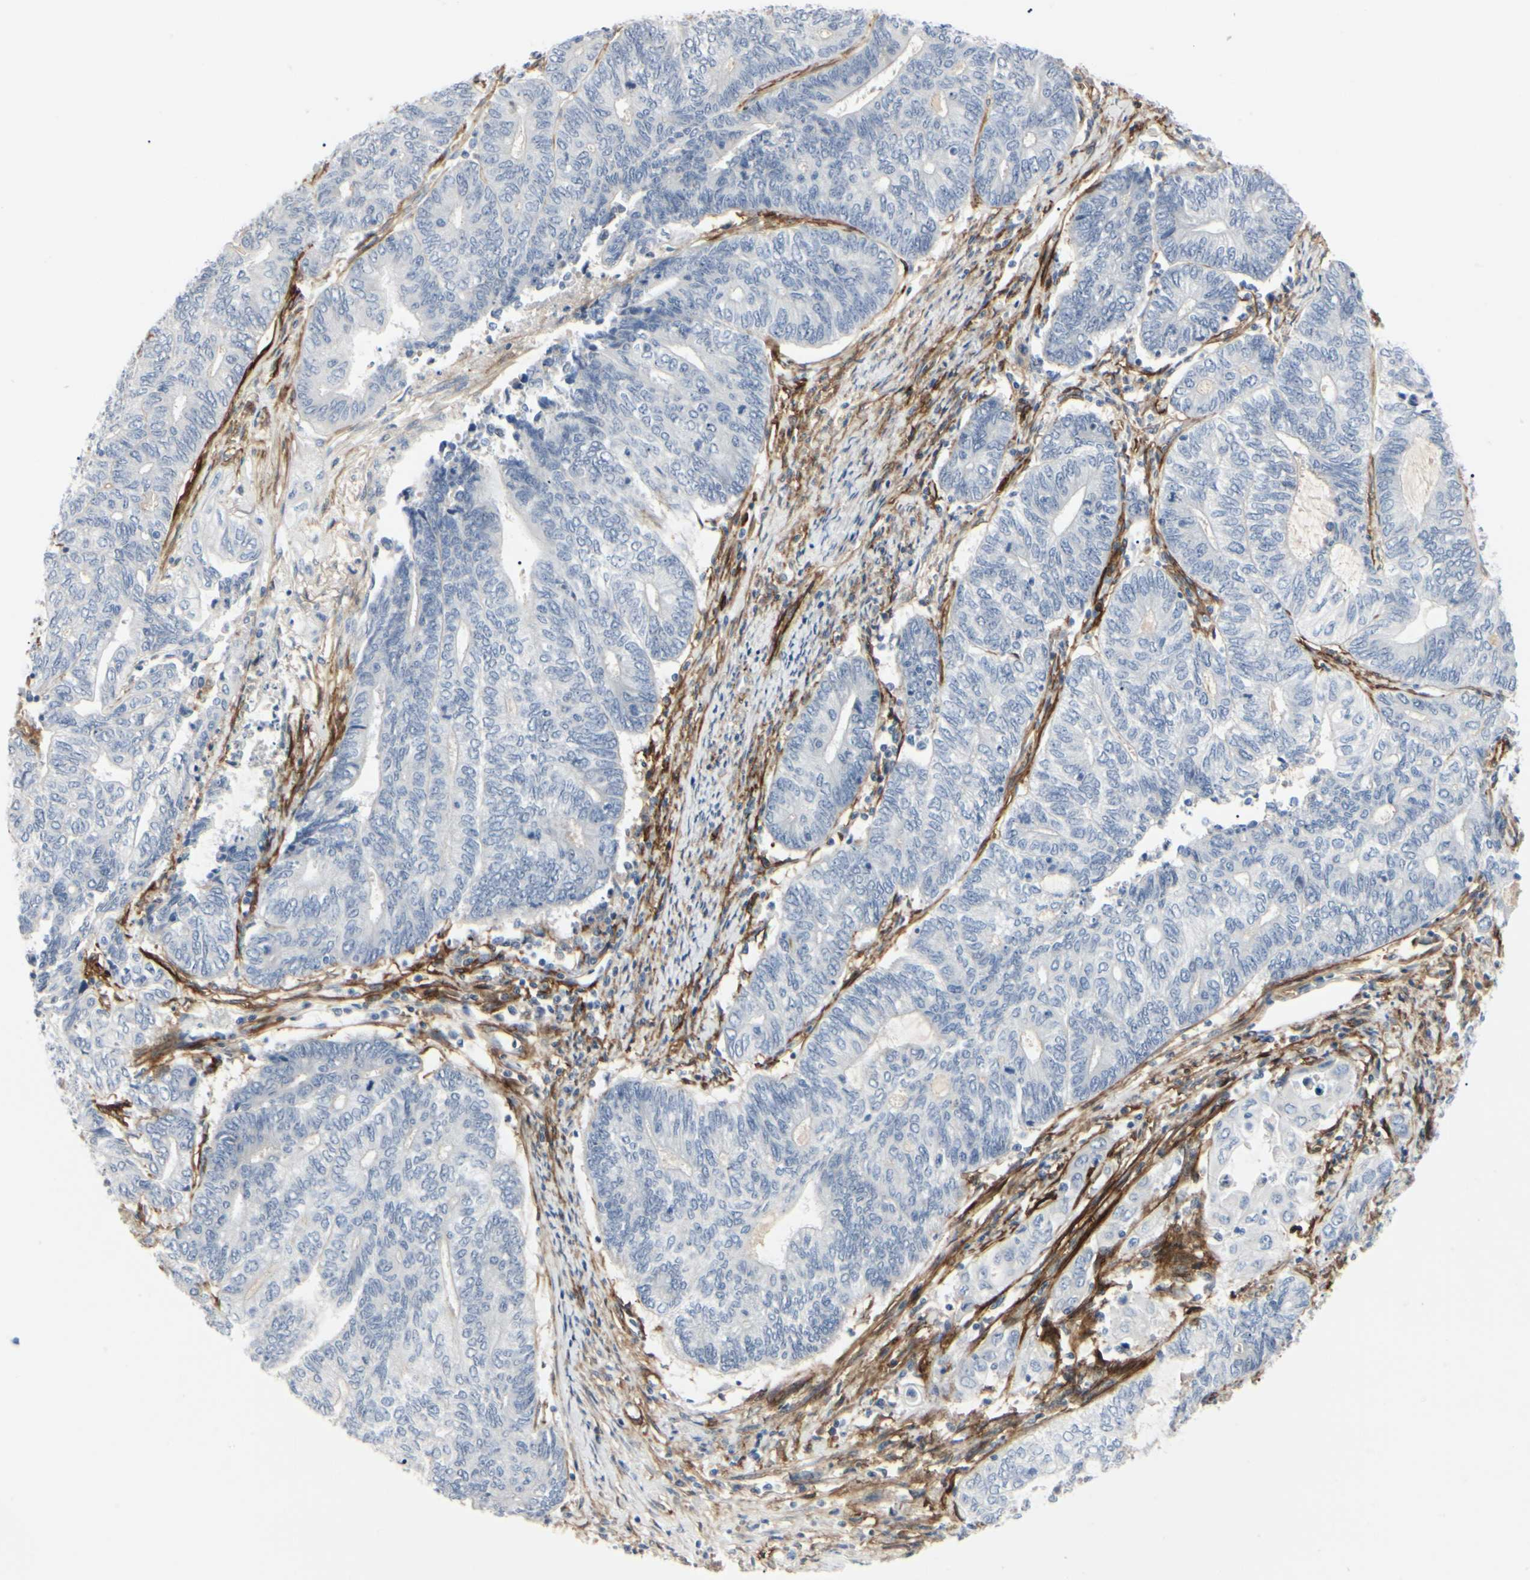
{"staining": {"intensity": "negative", "quantity": "none", "location": "none"}, "tissue": "endometrial cancer", "cell_type": "Tumor cells", "image_type": "cancer", "snomed": [{"axis": "morphology", "description": "Adenocarcinoma, NOS"}, {"axis": "topography", "description": "Uterus"}, {"axis": "topography", "description": "Endometrium"}], "caption": "IHC image of neoplastic tissue: human endometrial adenocarcinoma stained with DAB shows no significant protein positivity in tumor cells.", "gene": "GGT5", "patient": {"sex": "female", "age": 70}}